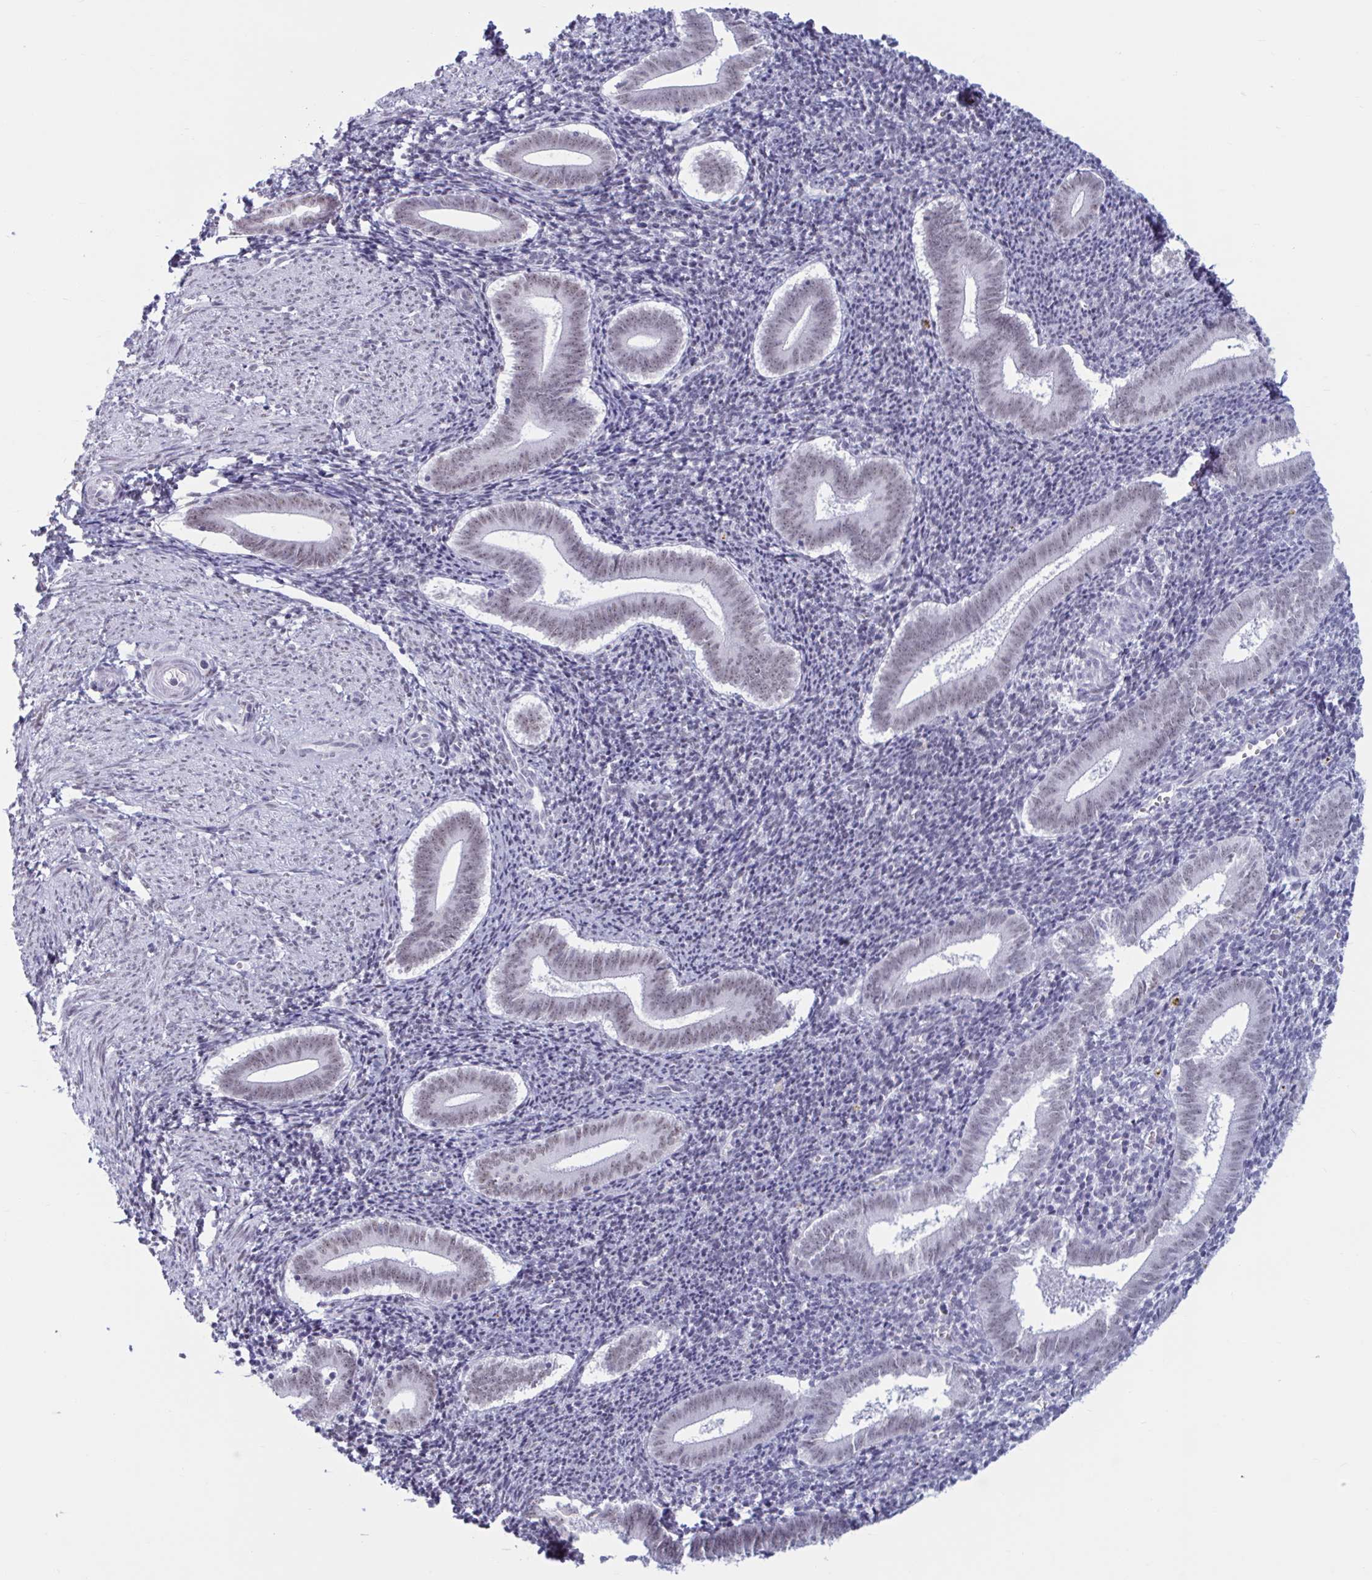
{"staining": {"intensity": "negative", "quantity": "none", "location": "none"}, "tissue": "endometrium", "cell_type": "Cells in endometrial stroma", "image_type": "normal", "snomed": [{"axis": "morphology", "description": "Normal tissue, NOS"}, {"axis": "topography", "description": "Endometrium"}], "caption": "Immunohistochemistry (IHC) micrograph of benign endometrium stained for a protein (brown), which displays no expression in cells in endometrial stroma. Nuclei are stained in blue.", "gene": "MSMB", "patient": {"sex": "female", "age": 25}}